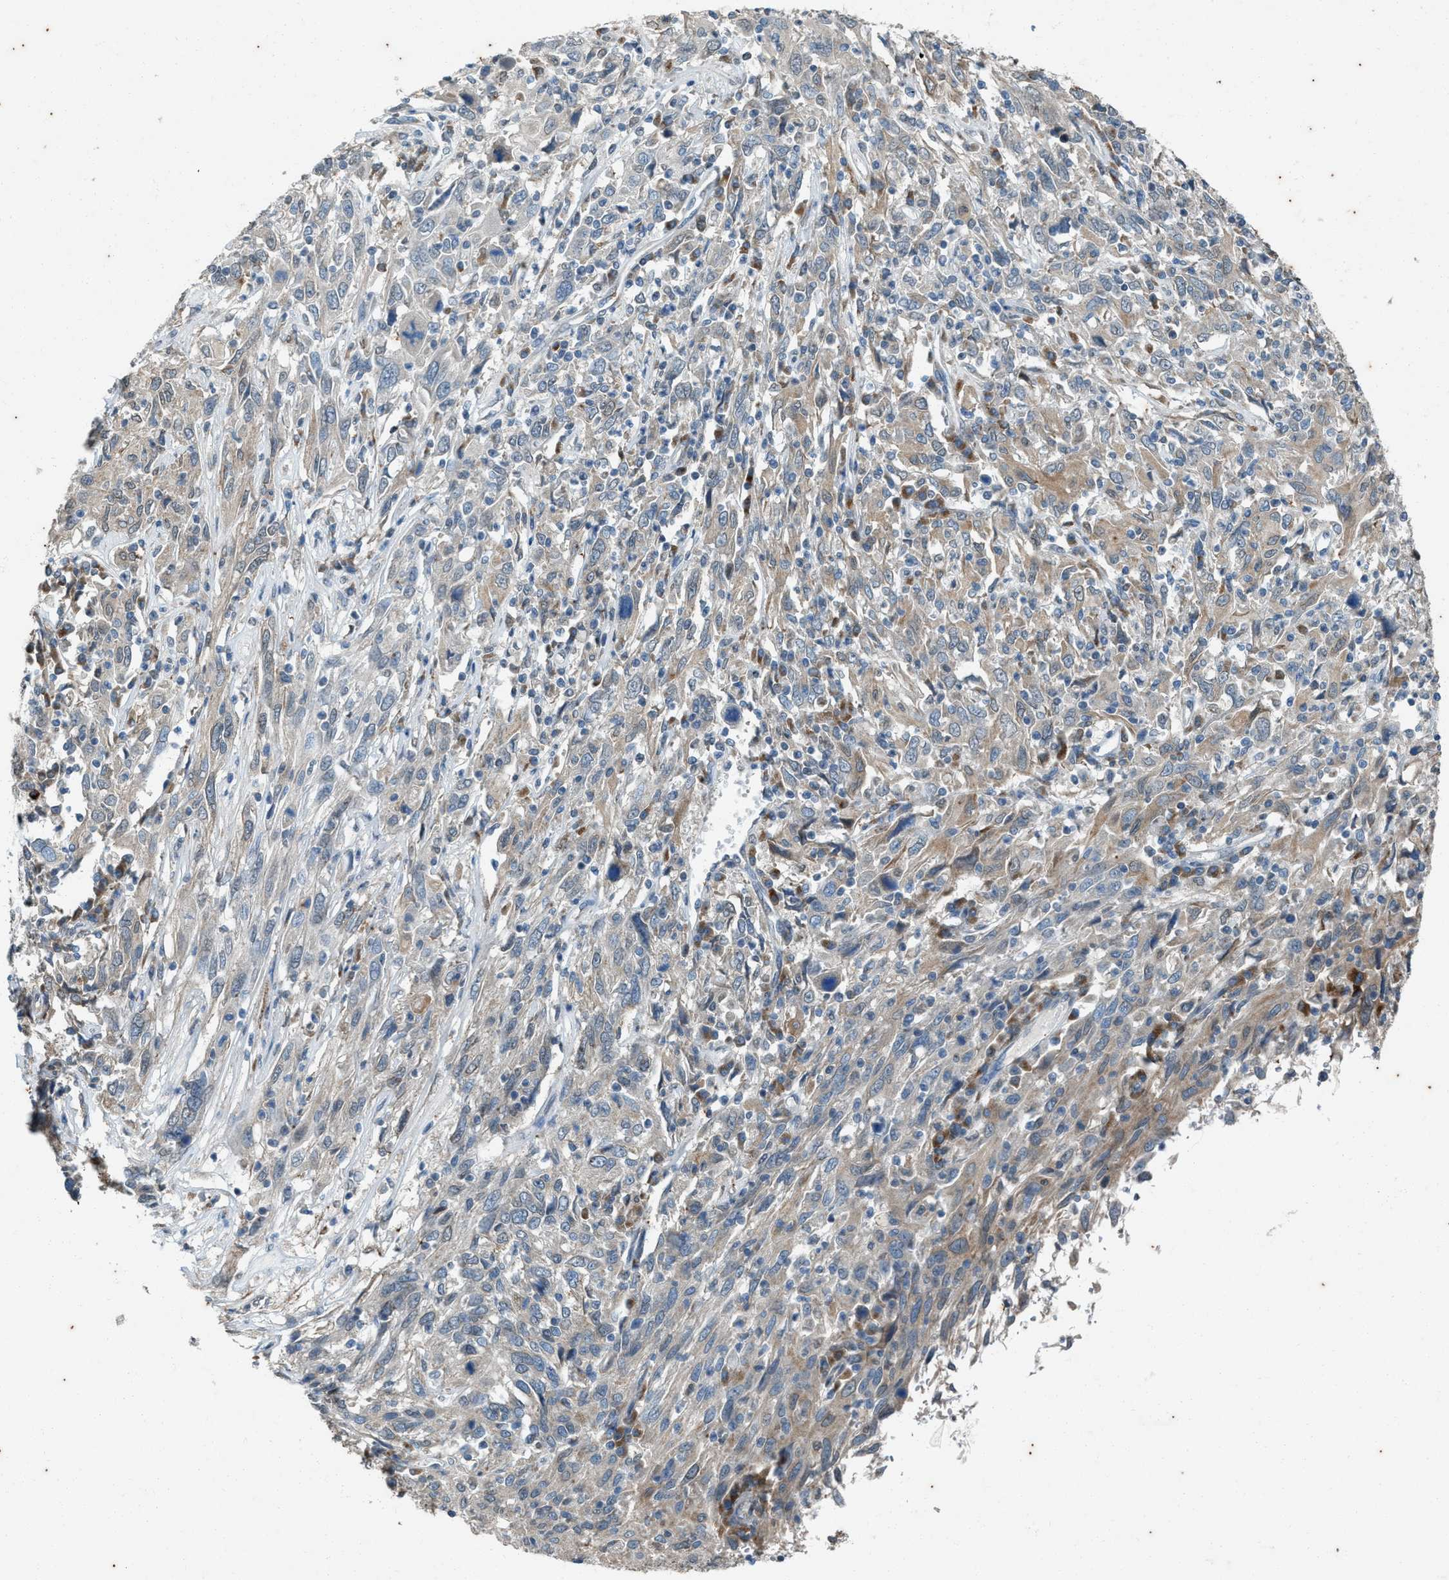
{"staining": {"intensity": "weak", "quantity": "<25%", "location": "cytoplasmic/membranous"}, "tissue": "cervical cancer", "cell_type": "Tumor cells", "image_type": "cancer", "snomed": [{"axis": "morphology", "description": "Squamous cell carcinoma, NOS"}, {"axis": "topography", "description": "Cervix"}], "caption": "Tumor cells show no significant expression in squamous cell carcinoma (cervical).", "gene": "CHPF2", "patient": {"sex": "female", "age": 46}}